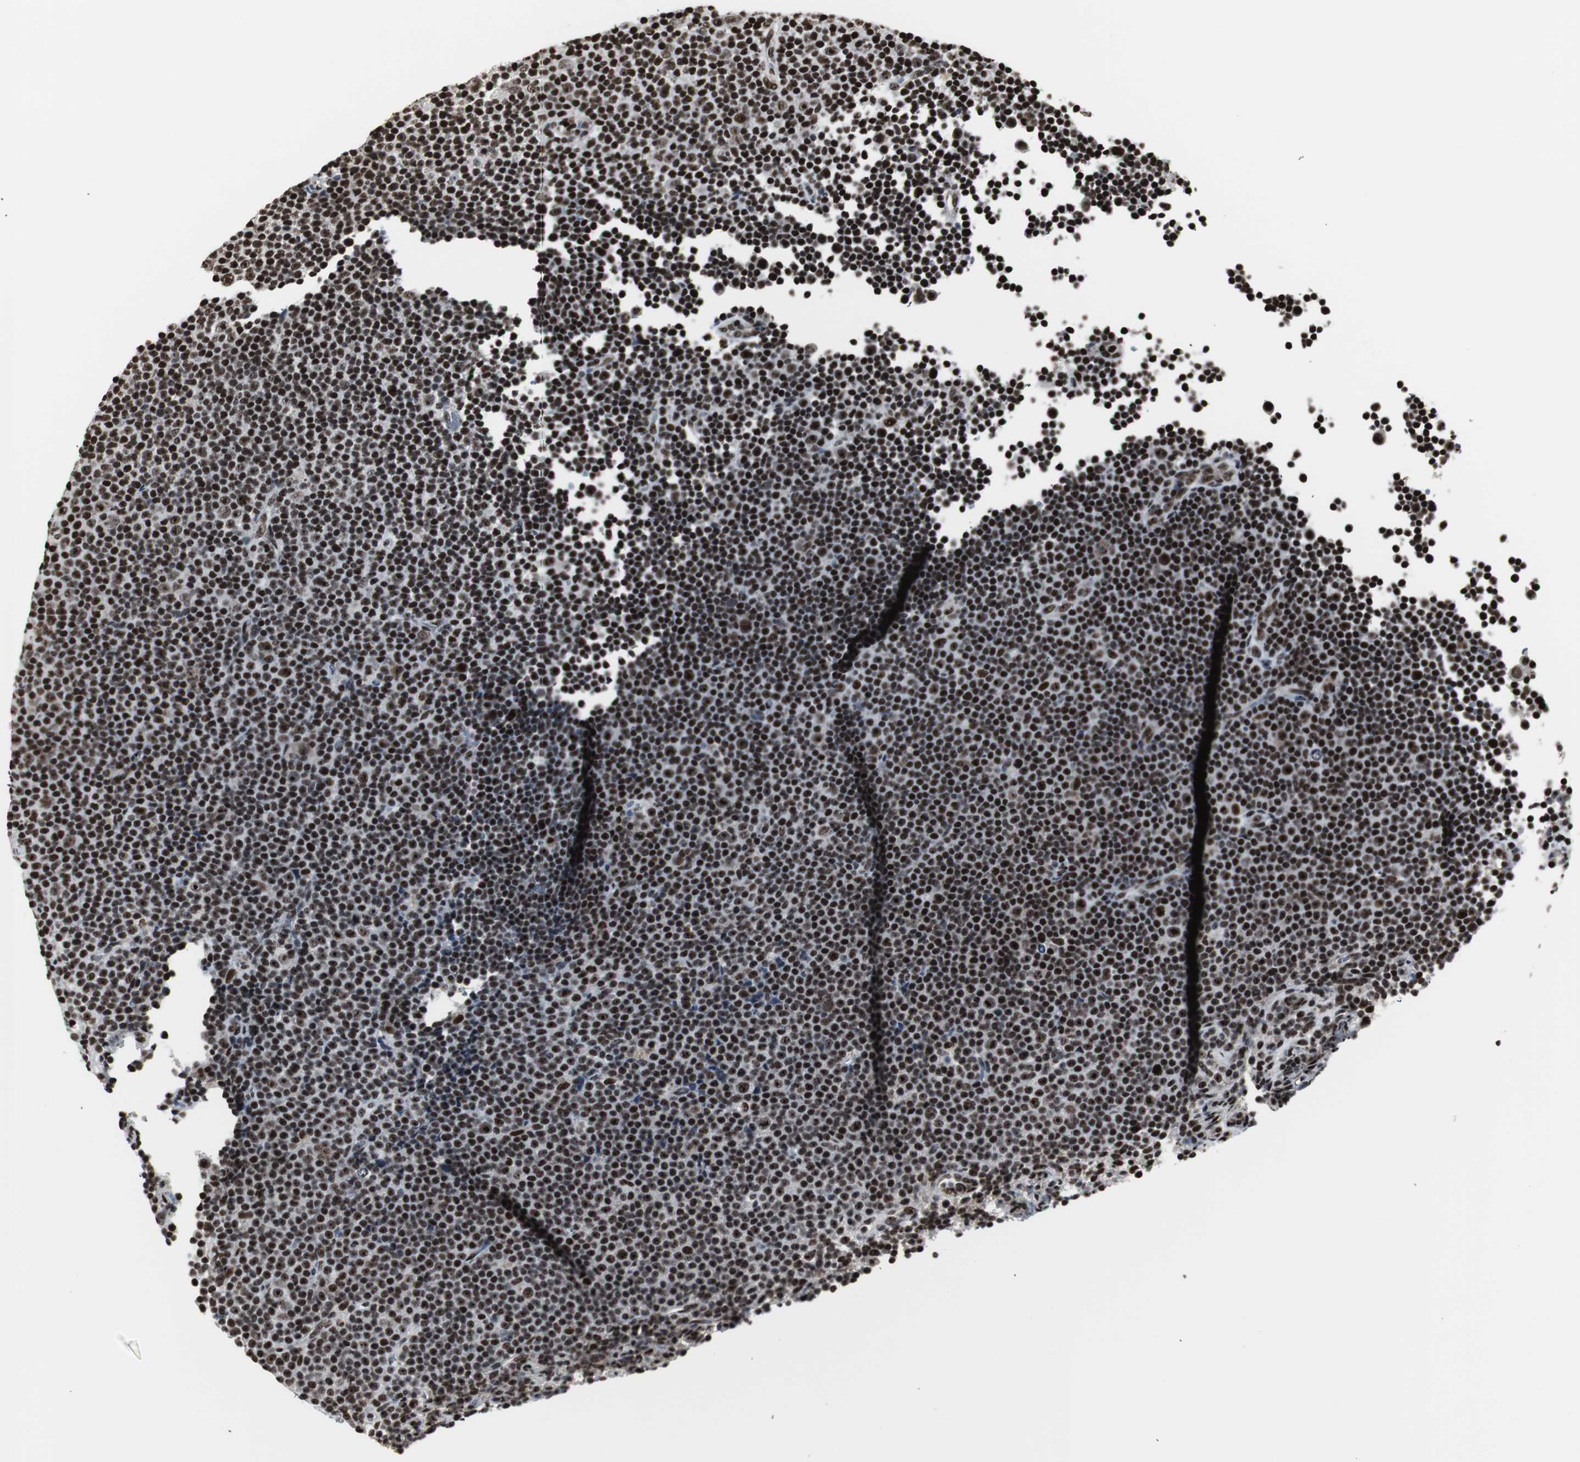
{"staining": {"intensity": "strong", "quantity": ">75%", "location": "nuclear"}, "tissue": "lymphoma", "cell_type": "Tumor cells", "image_type": "cancer", "snomed": [{"axis": "morphology", "description": "Malignant lymphoma, non-Hodgkin's type, Low grade"}, {"axis": "topography", "description": "Lymph node"}], "caption": "DAB (3,3'-diaminobenzidine) immunohistochemical staining of lymphoma displays strong nuclear protein staining in approximately >75% of tumor cells. (Brightfield microscopy of DAB IHC at high magnification).", "gene": "PARN", "patient": {"sex": "female", "age": 67}}